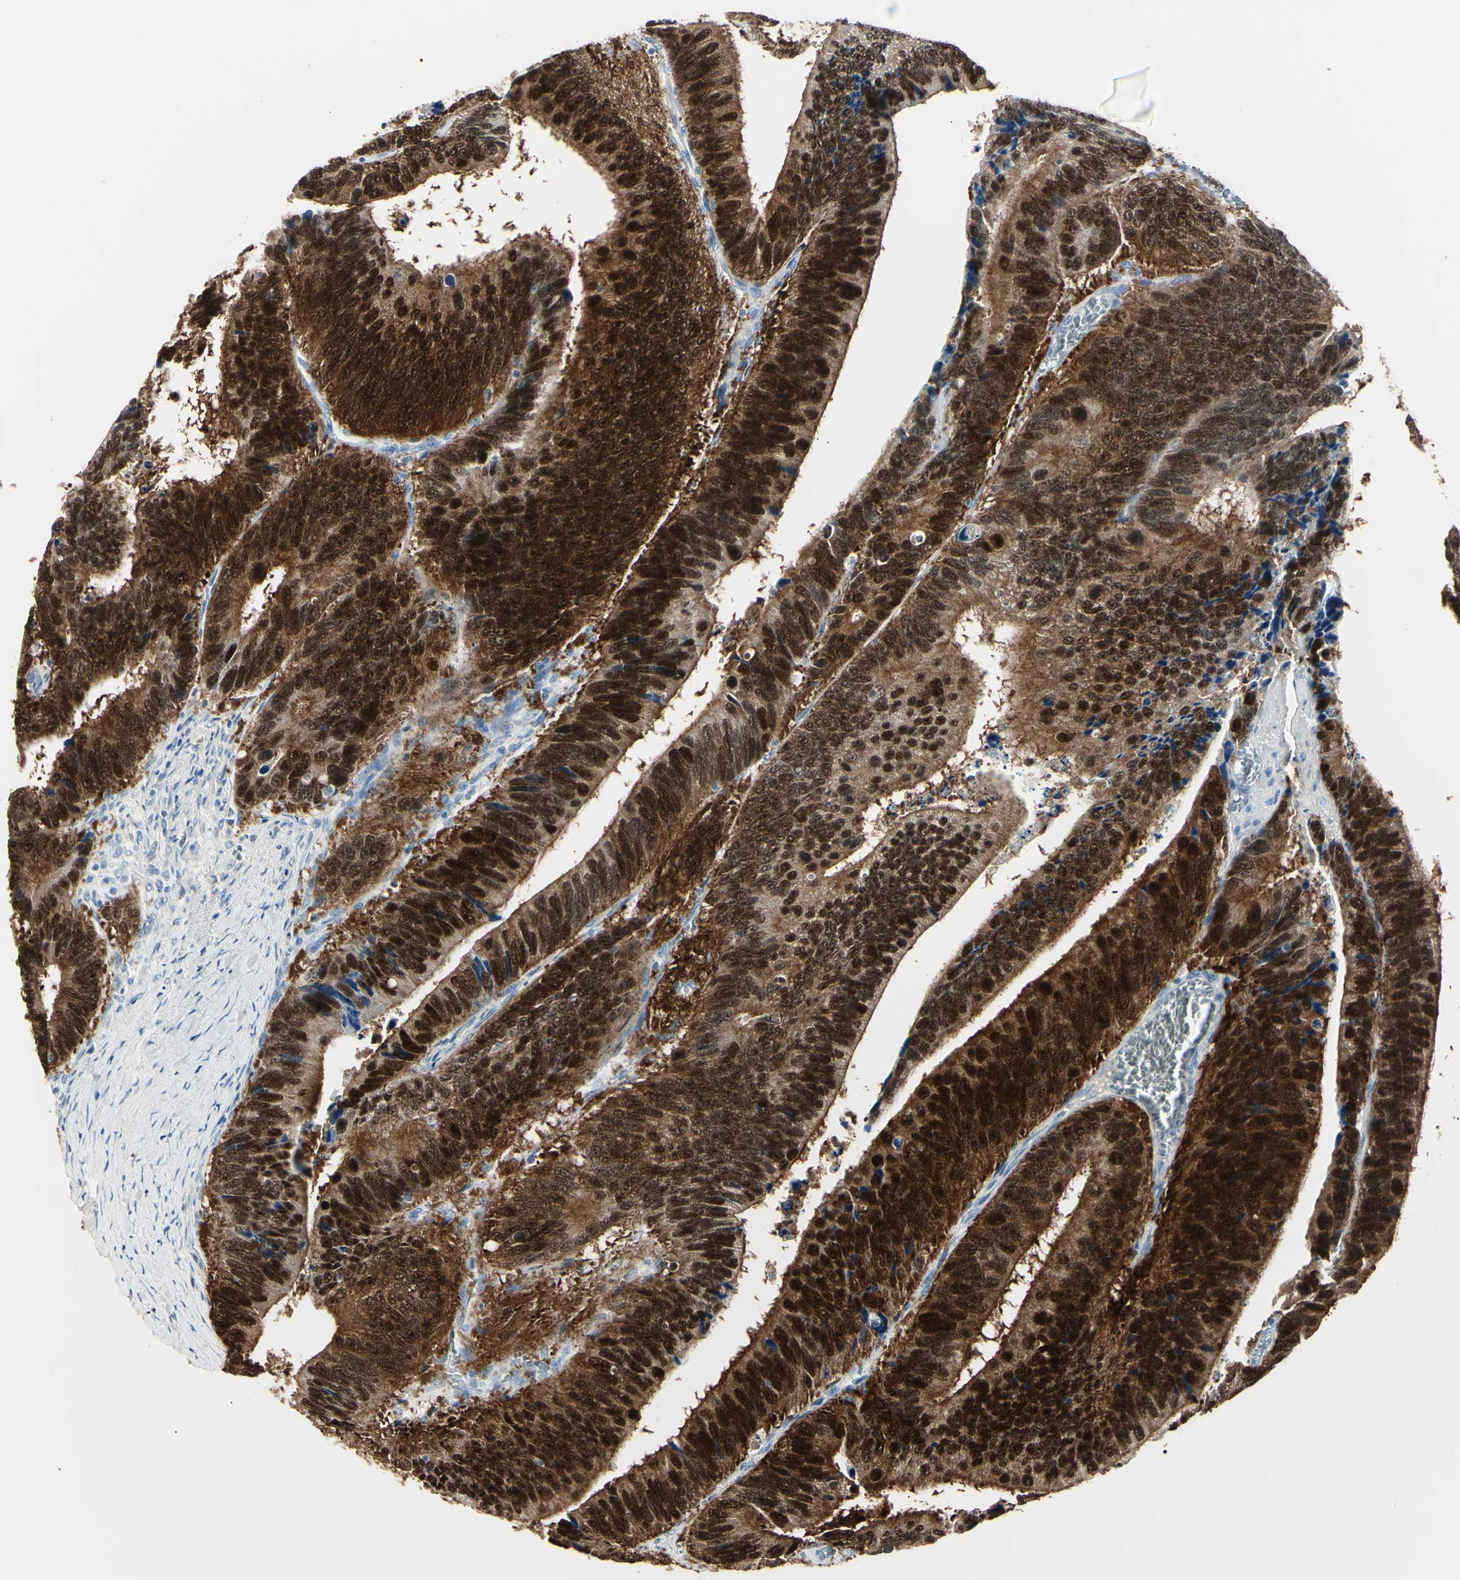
{"staining": {"intensity": "strong", "quantity": ">75%", "location": "cytoplasmic/membranous,nuclear"}, "tissue": "colorectal cancer", "cell_type": "Tumor cells", "image_type": "cancer", "snomed": [{"axis": "morphology", "description": "Adenocarcinoma, NOS"}, {"axis": "topography", "description": "Colon"}], "caption": "There is high levels of strong cytoplasmic/membranous and nuclear positivity in tumor cells of colorectal adenocarcinoma, as demonstrated by immunohistochemical staining (brown color).", "gene": "AKR1C3", "patient": {"sex": "male", "age": 72}}